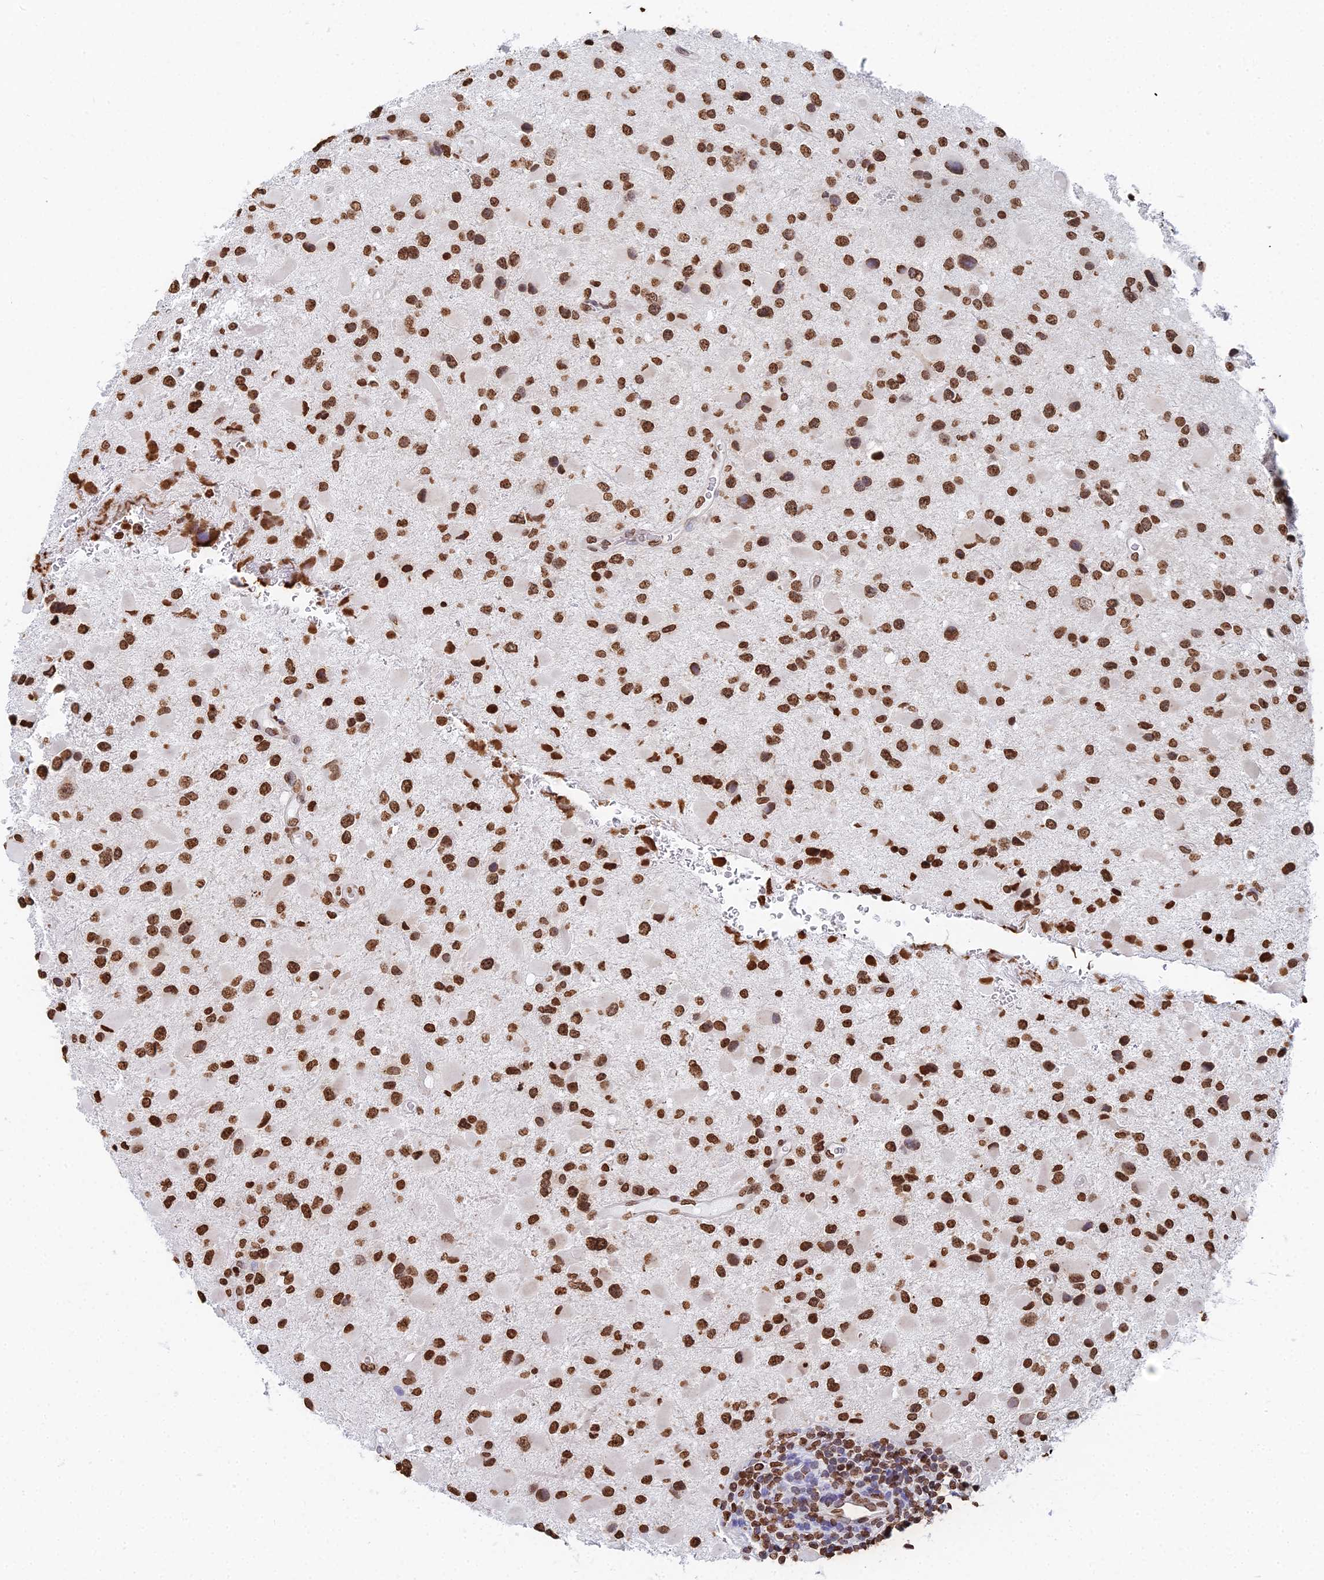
{"staining": {"intensity": "strong", "quantity": ">75%", "location": "nuclear"}, "tissue": "glioma", "cell_type": "Tumor cells", "image_type": "cancer", "snomed": [{"axis": "morphology", "description": "Glioma, malignant, Low grade"}, {"axis": "topography", "description": "Brain"}], "caption": "This micrograph exhibits IHC staining of human glioma, with high strong nuclear positivity in approximately >75% of tumor cells.", "gene": "GBP3", "patient": {"sex": "female", "age": 32}}